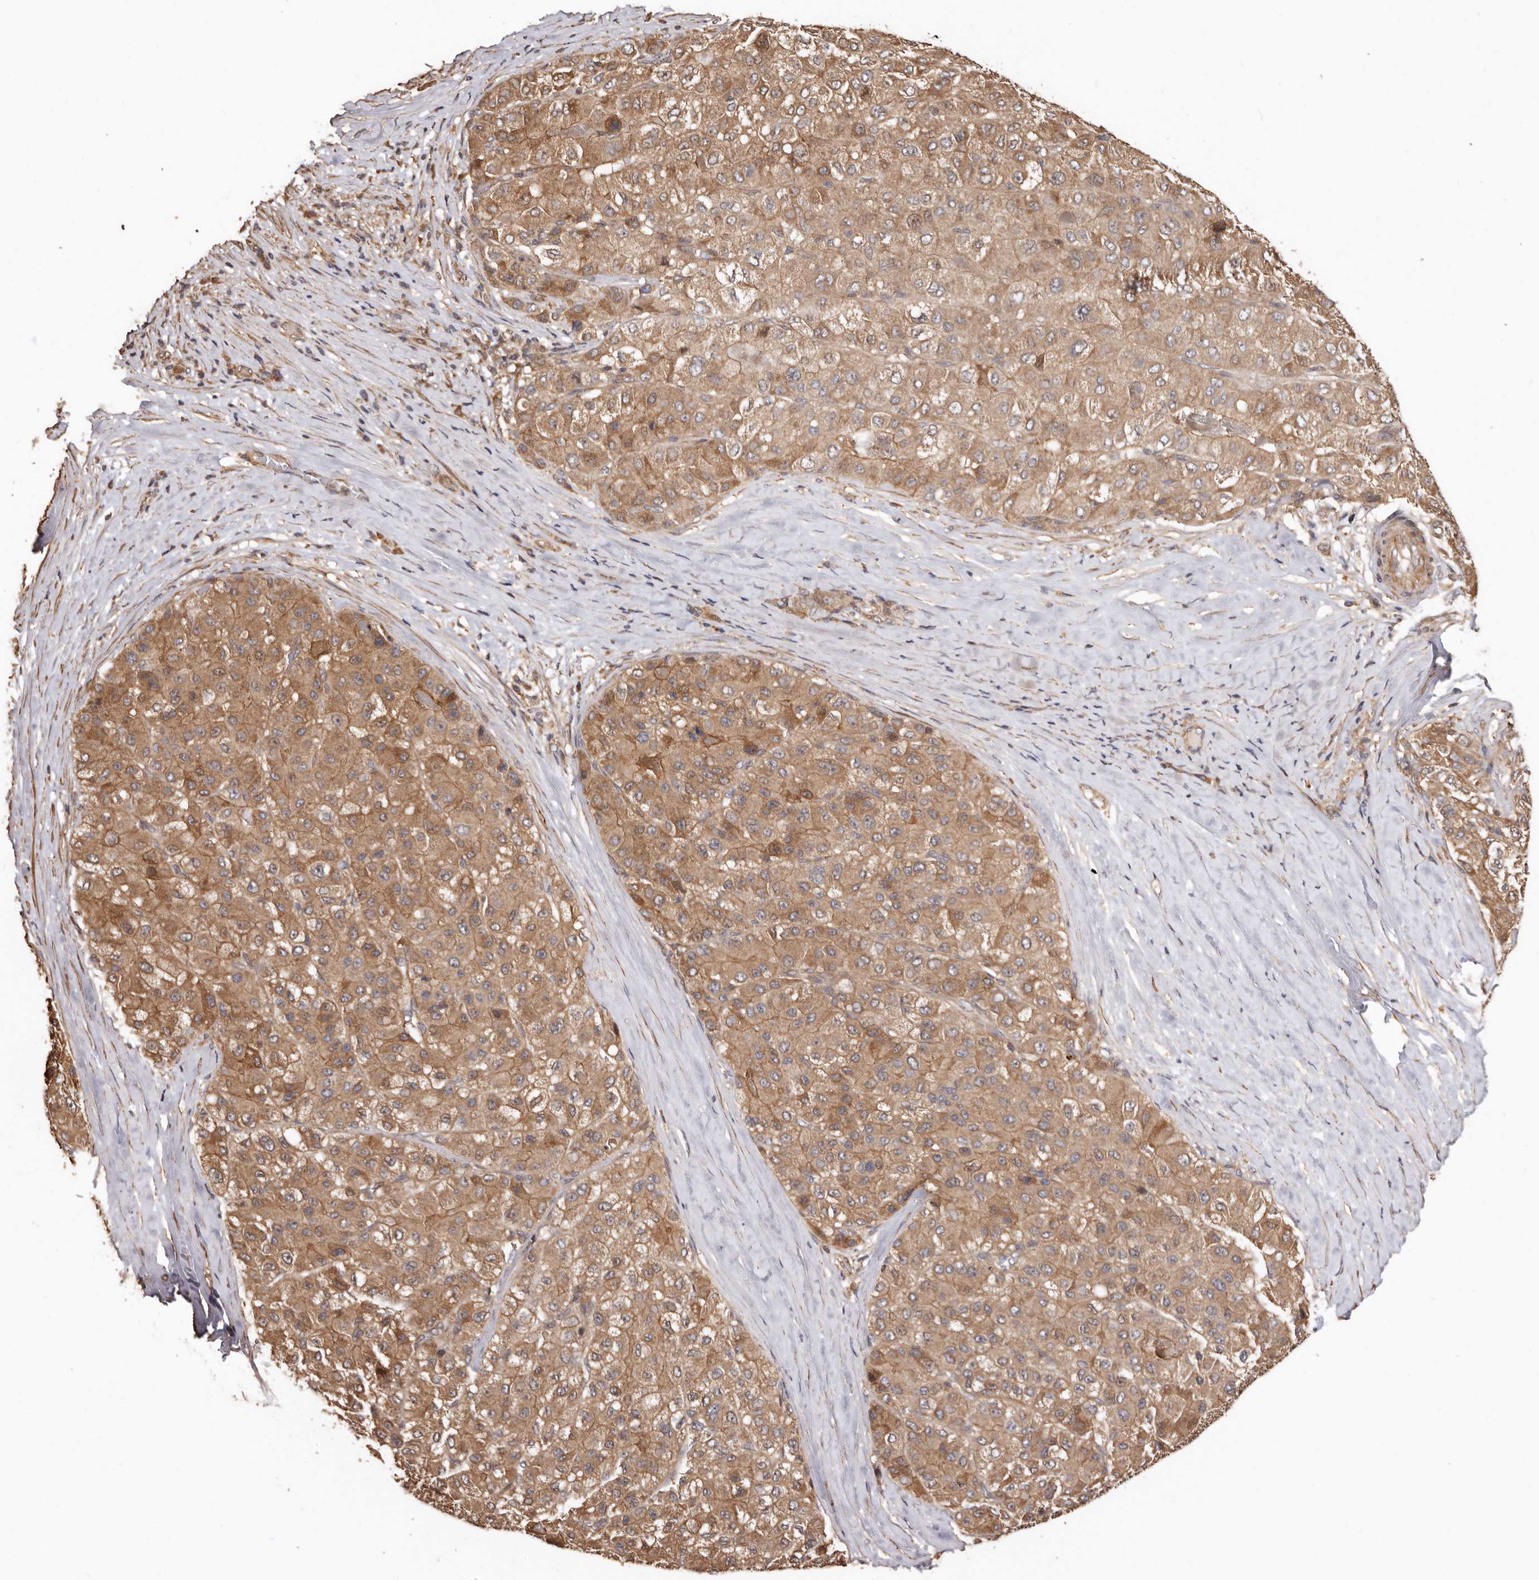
{"staining": {"intensity": "moderate", "quantity": ">75%", "location": "cytoplasmic/membranous"}, "tissue": "liver cancer", "cell_type": "Tumor cells", "image_type": "cancer", "snomed": [{"axis": "morphology", "description": "Carcinoma, Hepatocellular, NOS"}, {"axis": "topography", "description": "Liver"}], "caption": "Immunohistochemical staining of hepatocellular carcinoma (liver) demonstrates moderate cytoplasmic/membranous protein positivity in about >75% of tumor cells.", "gene": "COQ8B", "patient": {"sex": "male", "age": 80}}